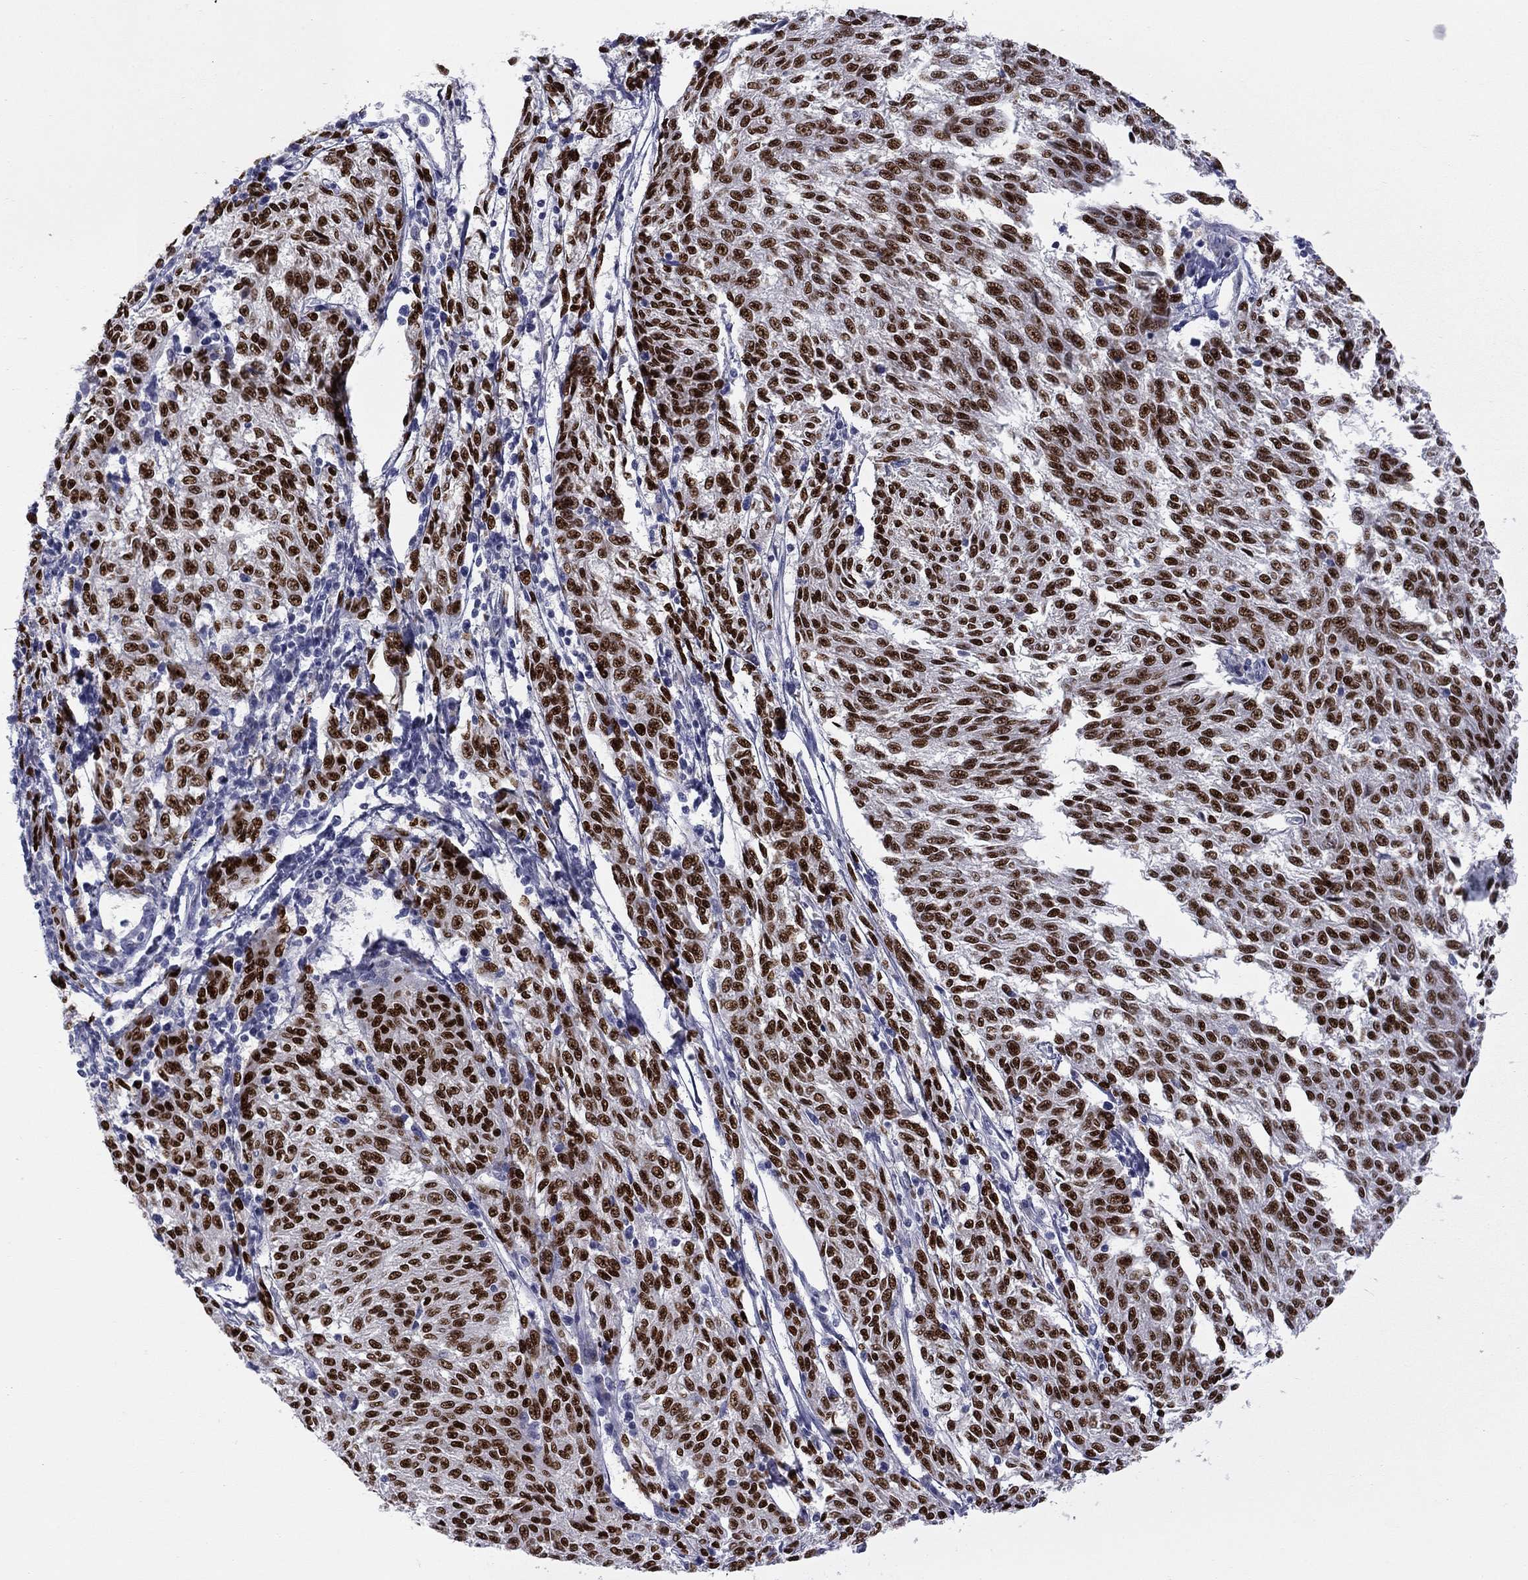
{"staining": {"intensity": "strong", "quantity": ">75%", "location": "nuclear"}, "tissue": "melanoma", "cell_type": "Tumor cells", "image_type": "cancer", "snomed": [{"axis": "morphology", "description": "Malignant melanoma, NOS"}, {"axis": "topography", "description": "Skin"}], "caption": "This photomicrograph exhibits immunohistochemistry (IHC) staining of human melanoma, with high strong nuclear positivity in approximately >75% of tumor cells.", "gene": "TFAP2B", "patient": {"sex": "female", "age": 72}}